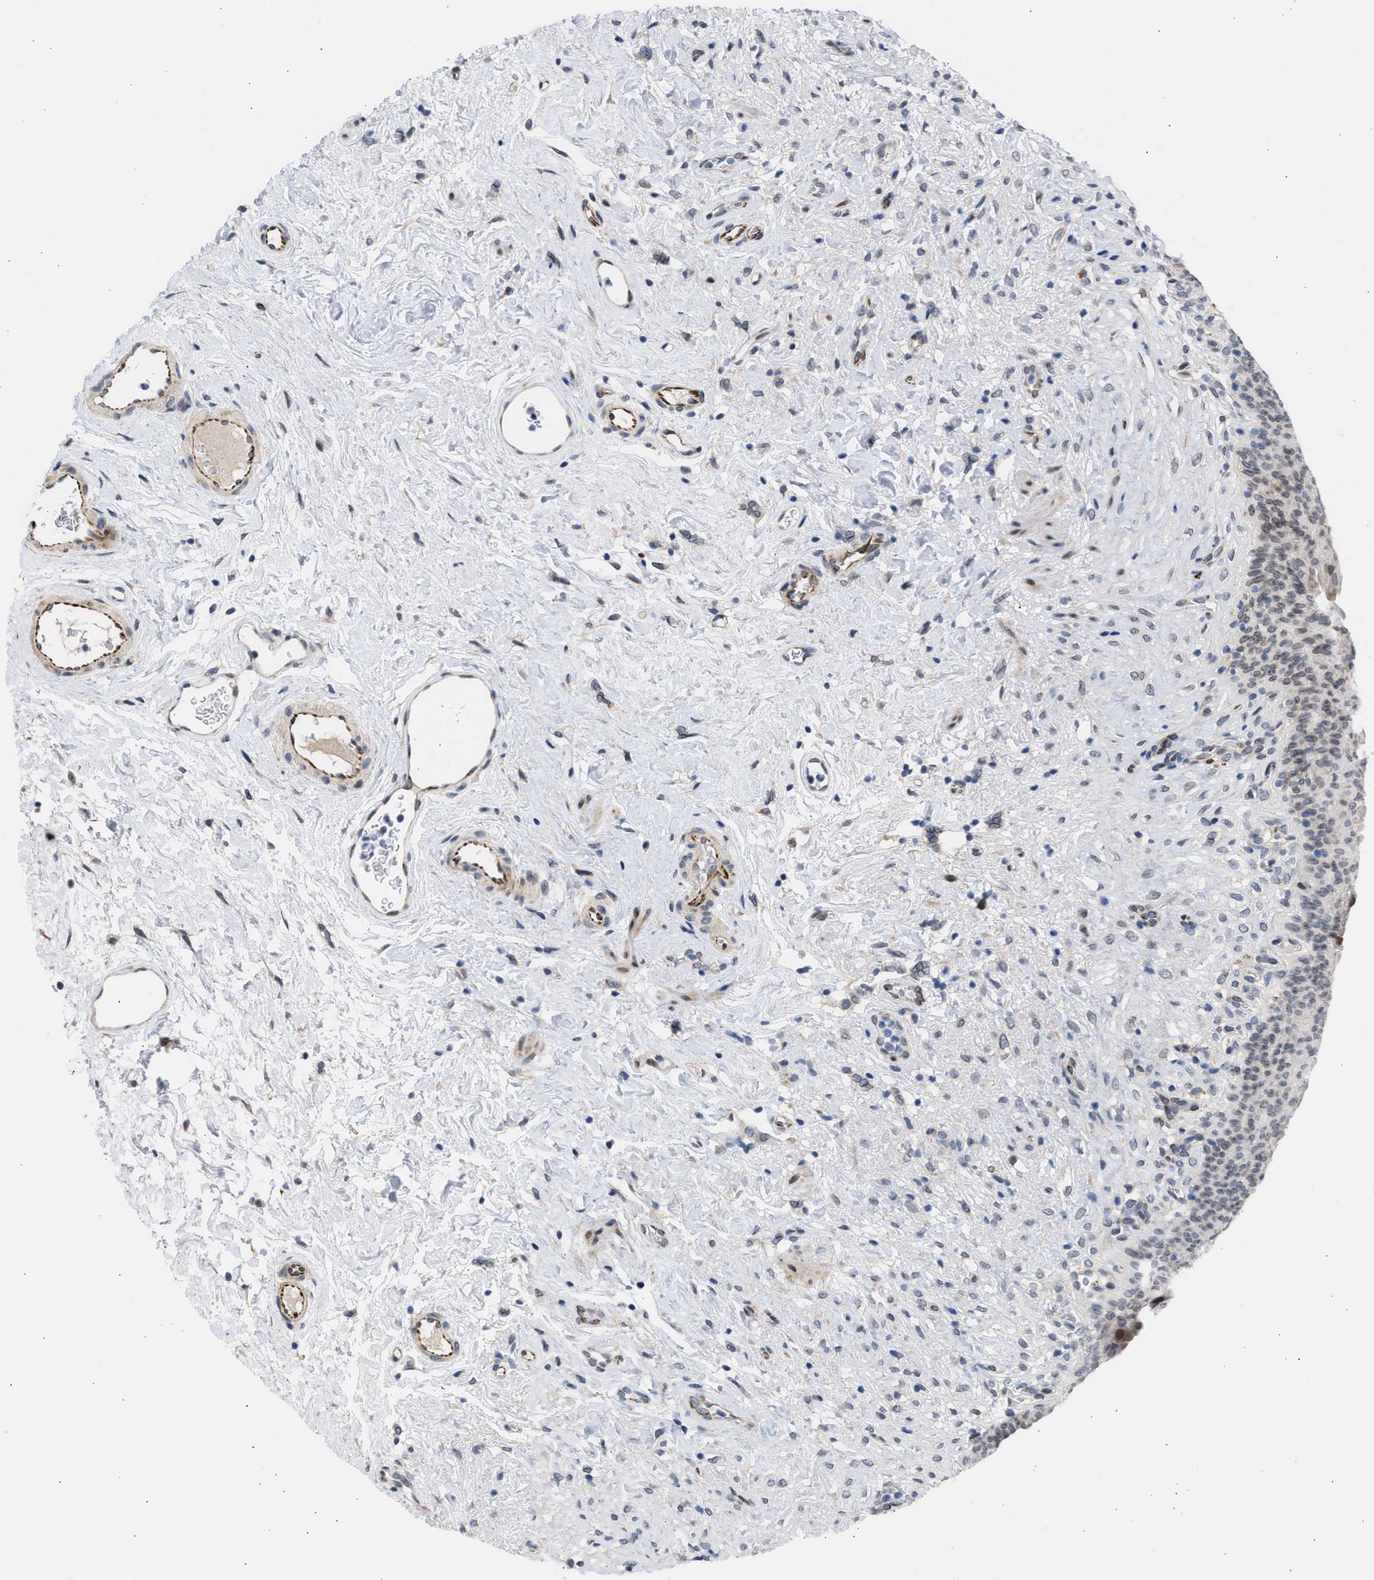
{"staining": {"intensity": "weak", "quantity": "25%-75%", "location": "cytoplasmic/membranous,nuclear"}, "tissue": "urinary bladder", "cell_type": "Urothelial cells", "image_type": "normal", "snomed": [{"axis": "morphology", "description": "Normal tissue, NOS"}, {"axis": "topography", "description": "Urinary bladder"}], "caption": "Brown immunohistochemical staining in normal human urinary bladder exhibits weak cytoplasmic/membranous,nuclear staining in about 25%-75% of urothelial cells.", "gene": "NUP35", "patient": {"sex": "female", "age": 79}}